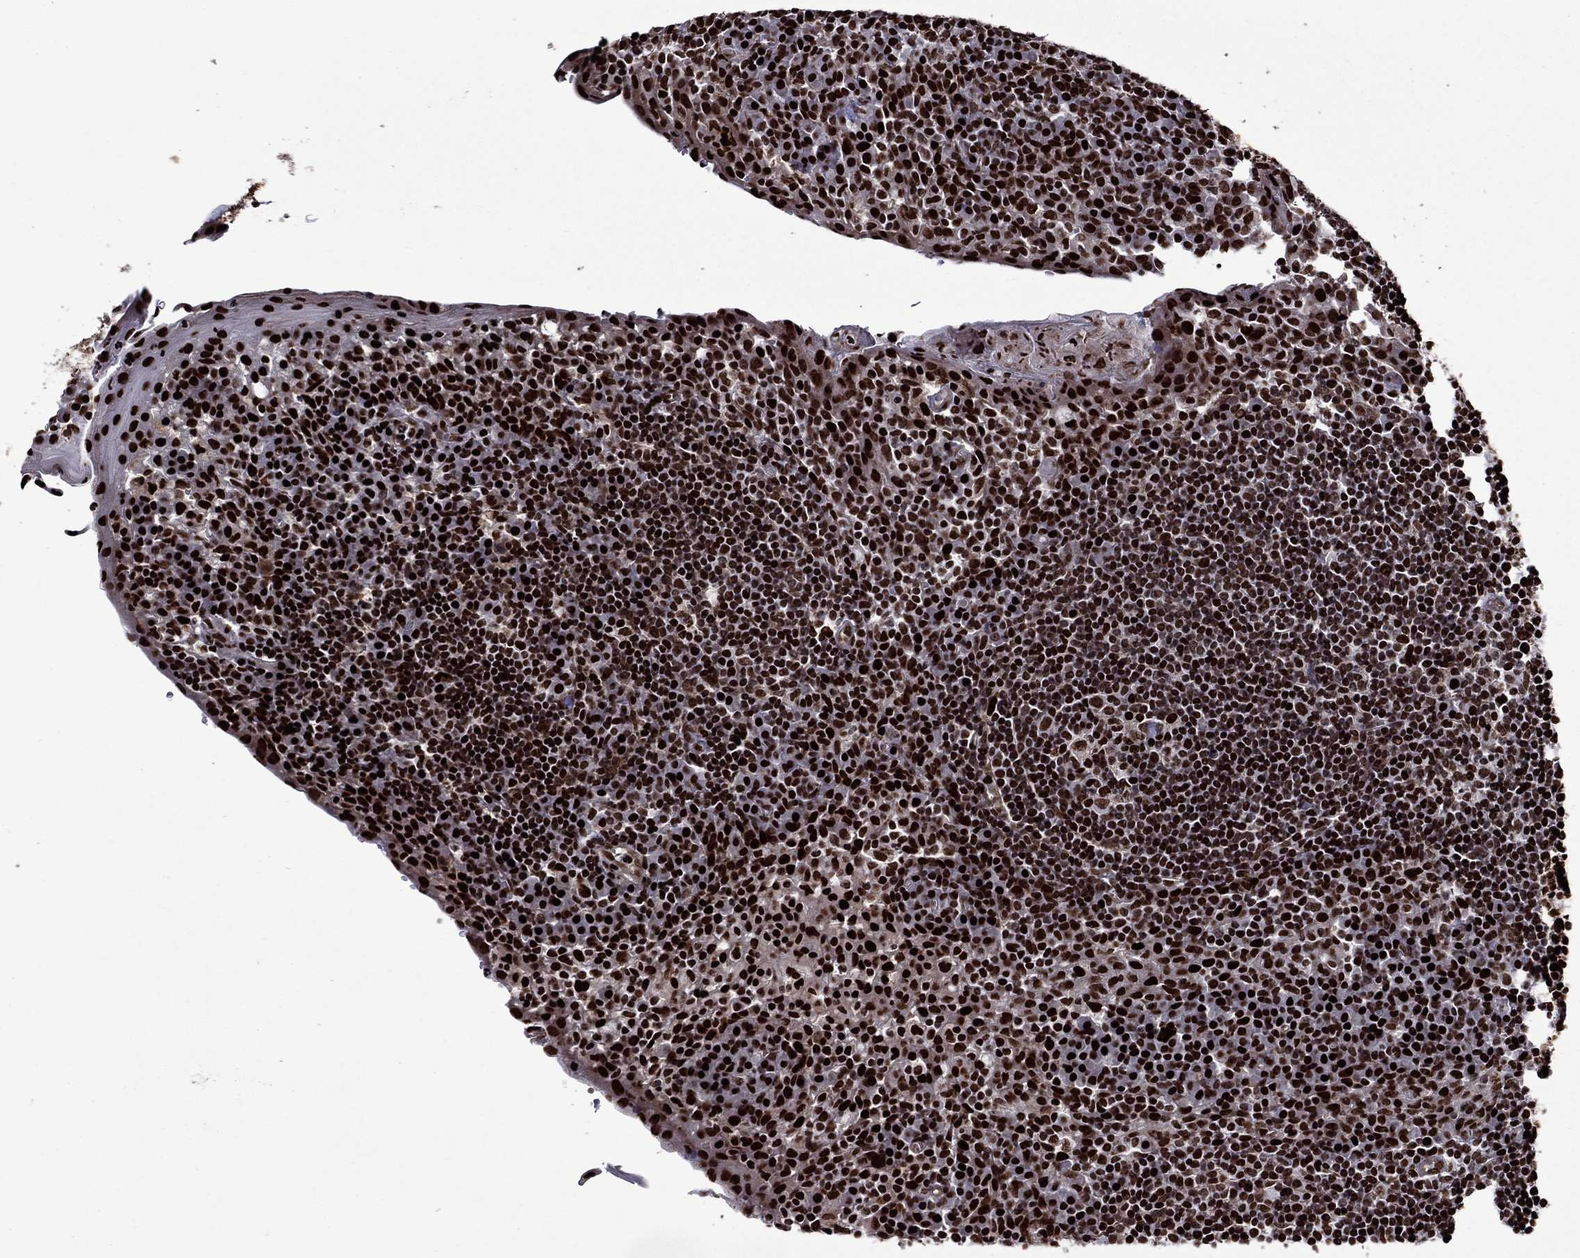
{"staining": {"intensity": "strong", "quantity": "<25%", "location": "nuclear"}, "tissue": "tonsil", "cell_type": "Germinal center cells", "image_type": "normal", "snomed": [{"axis": "morphology", "description": "Normal tissue, NOS"}, {"axis": "topography", "description": "Tonsil"}], "caption": "This is an image of IHC staining of unremarkable tonsil, which shows strong positivity in the nuclear of germinal center cells.", "gene": "LIMK1", "patient": {"sex": "female", "age": 13}}